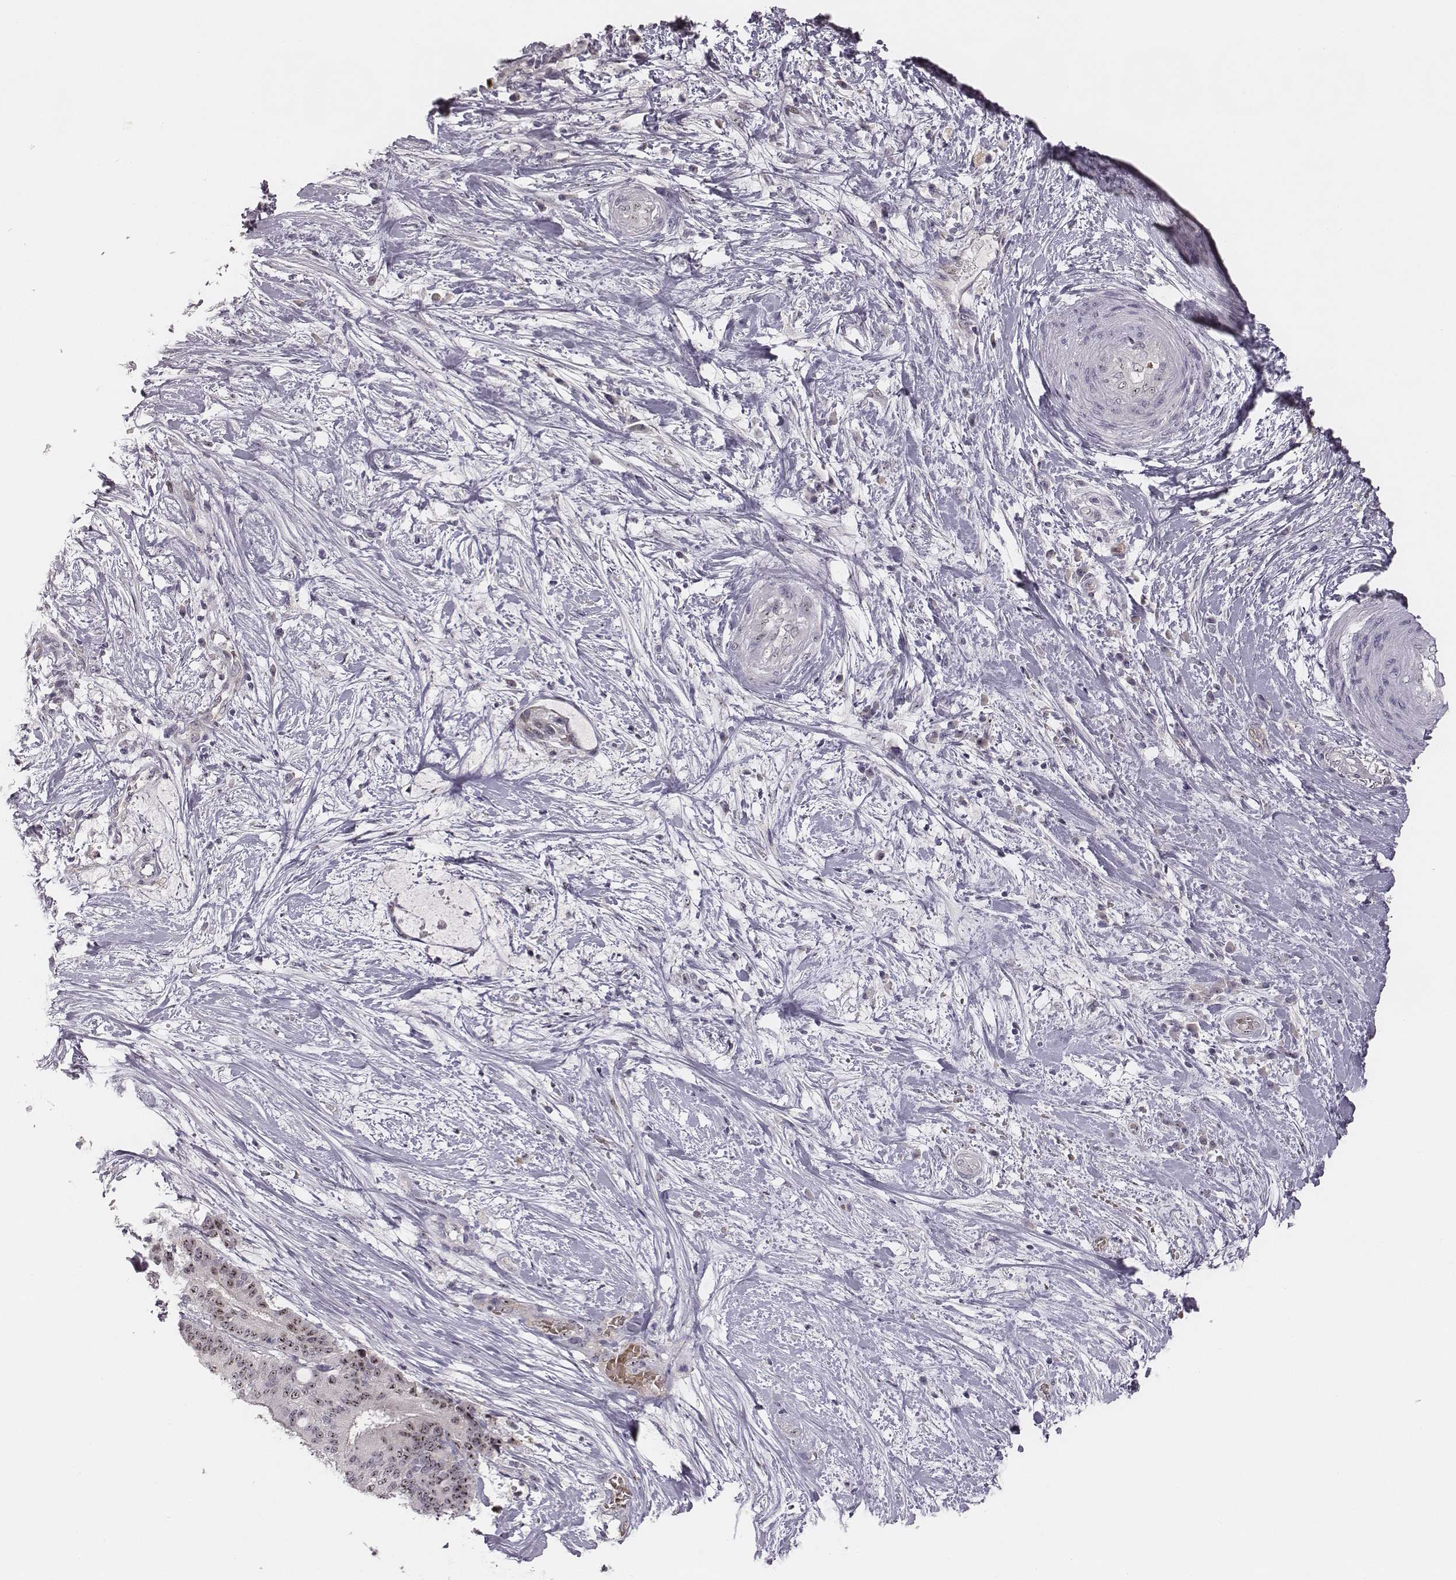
{"staining": {"intensity": "strong", "quantity": ">75%", "location": "nuclear"}, "tissue": "liver cancer", "cell_type": "Tumor cells", "image_type": "cancer", "snomed": [{"axis": "morphology", "description": "Cholangiocarcinoma"}, {"axis": "topography", "description": "Liver"}], "caption": "A micrograph of liver cholangiocarcinoma stained for a protein reveals strong nuclear brown staining in tumor cells.", "gene": "NIFK", "patient": {"sex": "female", "age": 73}}